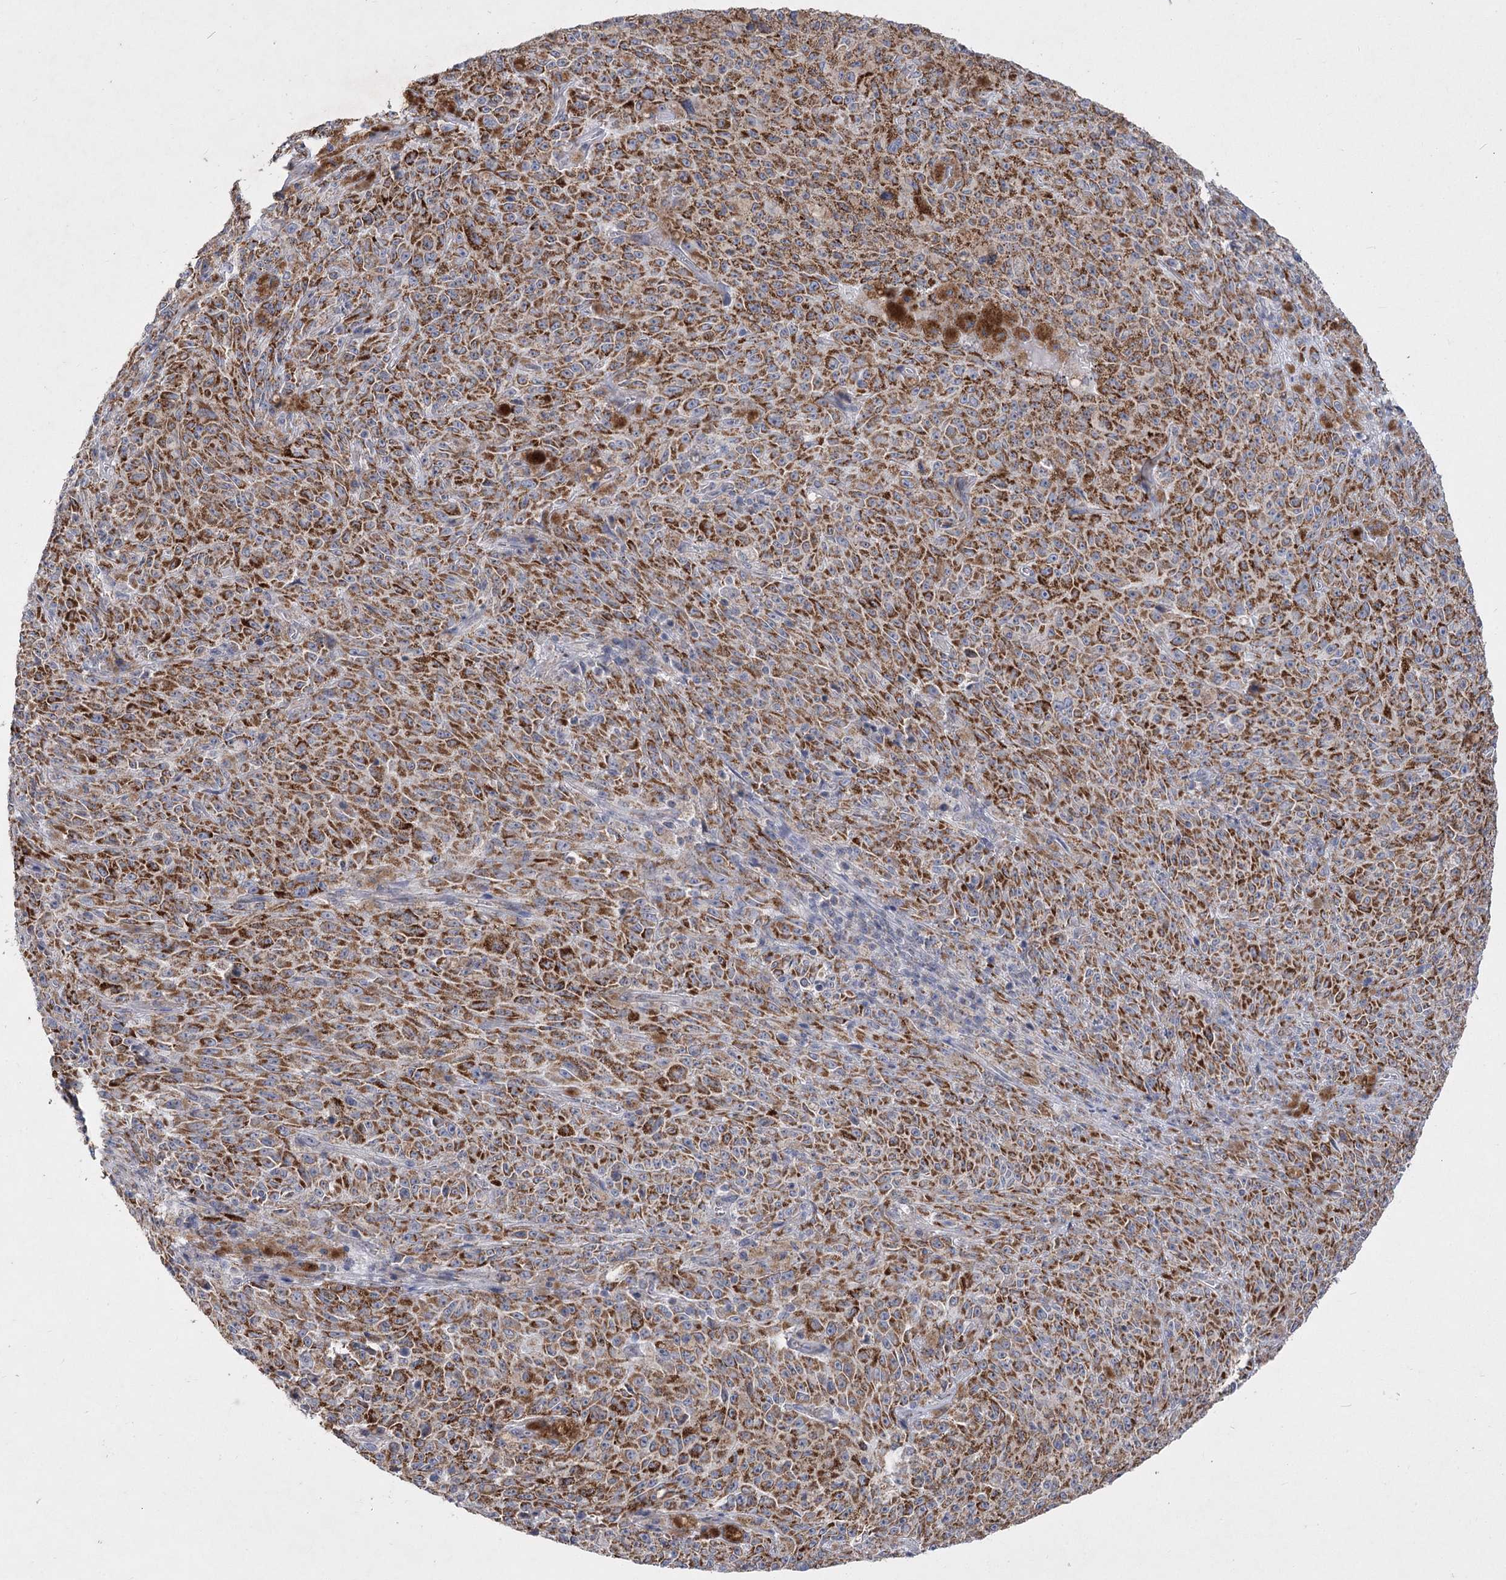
{"staining": {"intensity": "moderate", "quantity": ">75%", "location": "cytoplasmic/membranous"}, "tissue": "melanoma", "cell_type": "Tumor cells", "image_type": "cancer", "snomed": [{"axis": "morphology", "description": "Malignant melanoma, NOS"}, {"axis": "topography", "description": "Skin"}], "caption": "DAB (3,3'-diaminobenzidine) immunohistochemical staining of human melanoma demonstrates moderate cytoplasmic/membranous protein staining in approximately >75% of tumor cells.", "gene": "PDHB", "patient": {"sex": "female", "age": 82}}